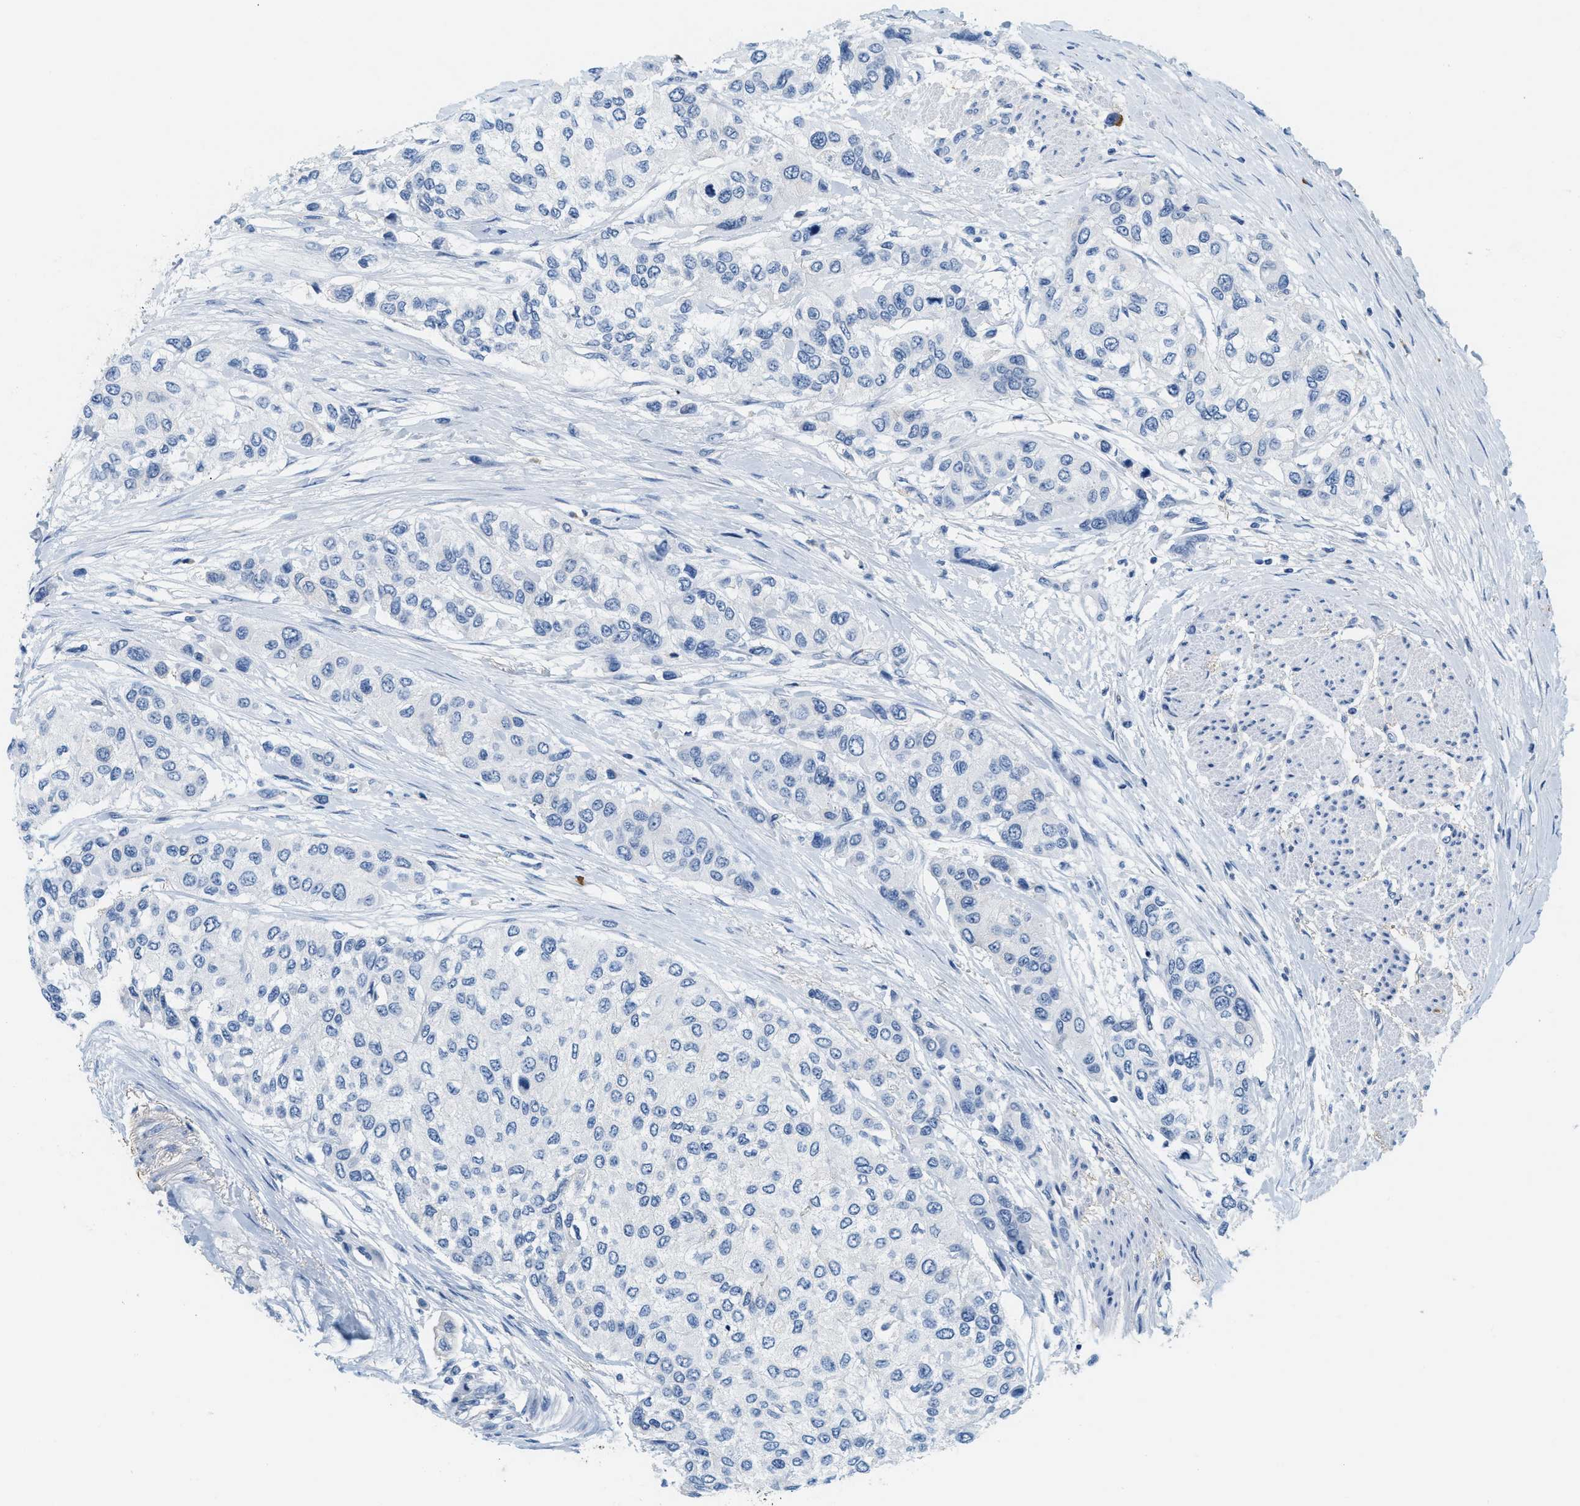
{"staining": {"intensity": "negative", "quantity": "none", "location": "none"}, "tissue": "urothelial cancer", "cell_type": "Tumor cells", "image_type": "cancer", "snomed": [{"axis": "morphology", "description": "Urothelial carcinoma, High grade"}, {"axis": "topography", "description": "Urinary bladder"}], "caption": "High magnification brightfield microscopy of urothelial cancer stained with DAB (3,3'-diaminobenzidine) (brown) and counterstained with hematoxylin (blue): tumor cells show no significant staining.", "gene": "LCN2", "patient": {"sex": "female", "age": 56}}